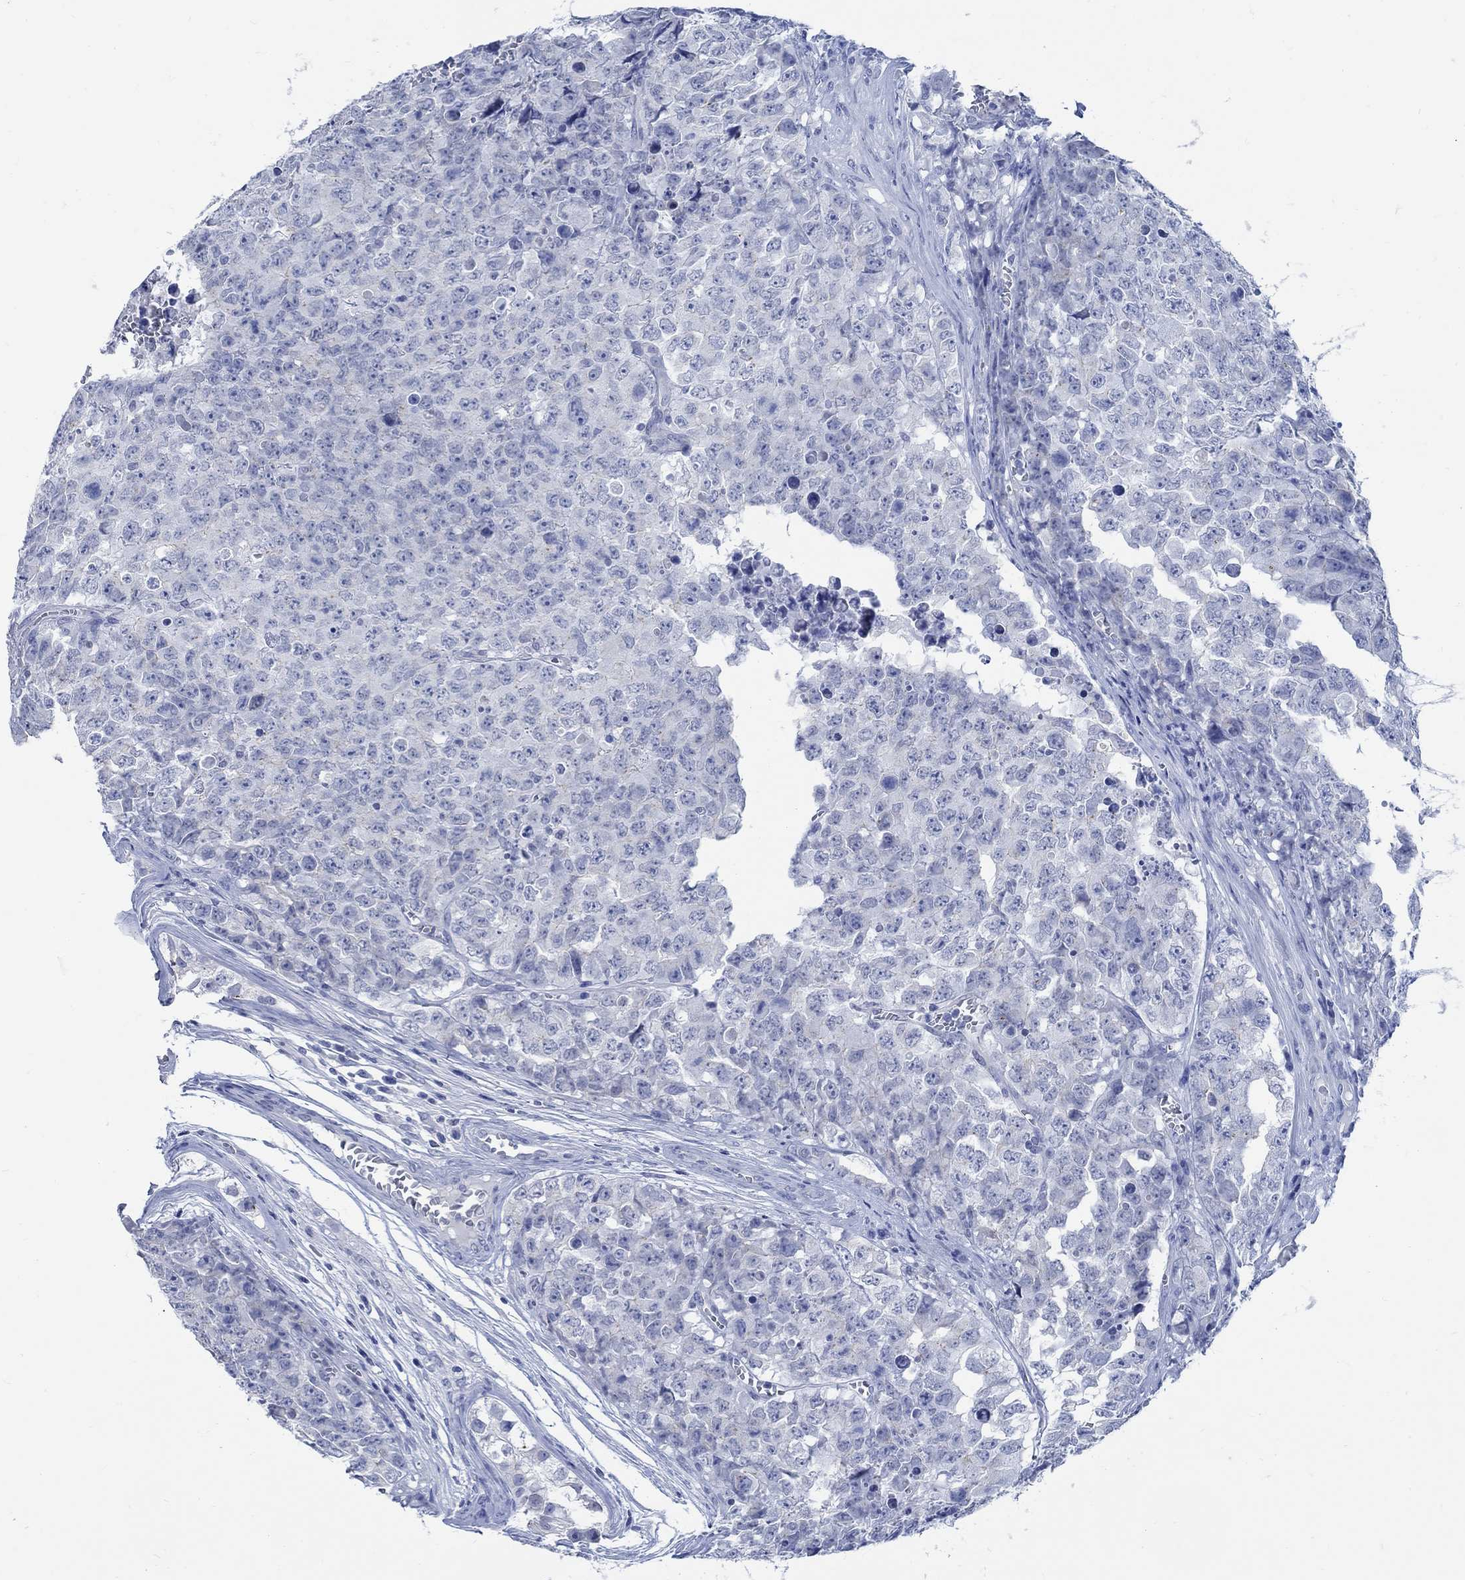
{"staining": {"intensity": "weak", "quantity": "<25%", "location": "cytoplasmic/membranous"}, "tissue": "testis cancer", "cell_type": "Tumor cells", "image_type": "cancer", "snomed": [{"axis": "morphology", "description": "Carcinoma, Embryonal, NOS"}, {"axis": "topography", "description": "Testis"}], "caption": "This micrograph is of testis cancer (embryonal carcinoma) stained with immunohistochemistry (IHC) to label a protein in brown with the nuclei are counter-stained blue. There is no staining in tumor cells.", "gene": "CAMK2N1", "patient": {"sex": "male", "age": 23}}